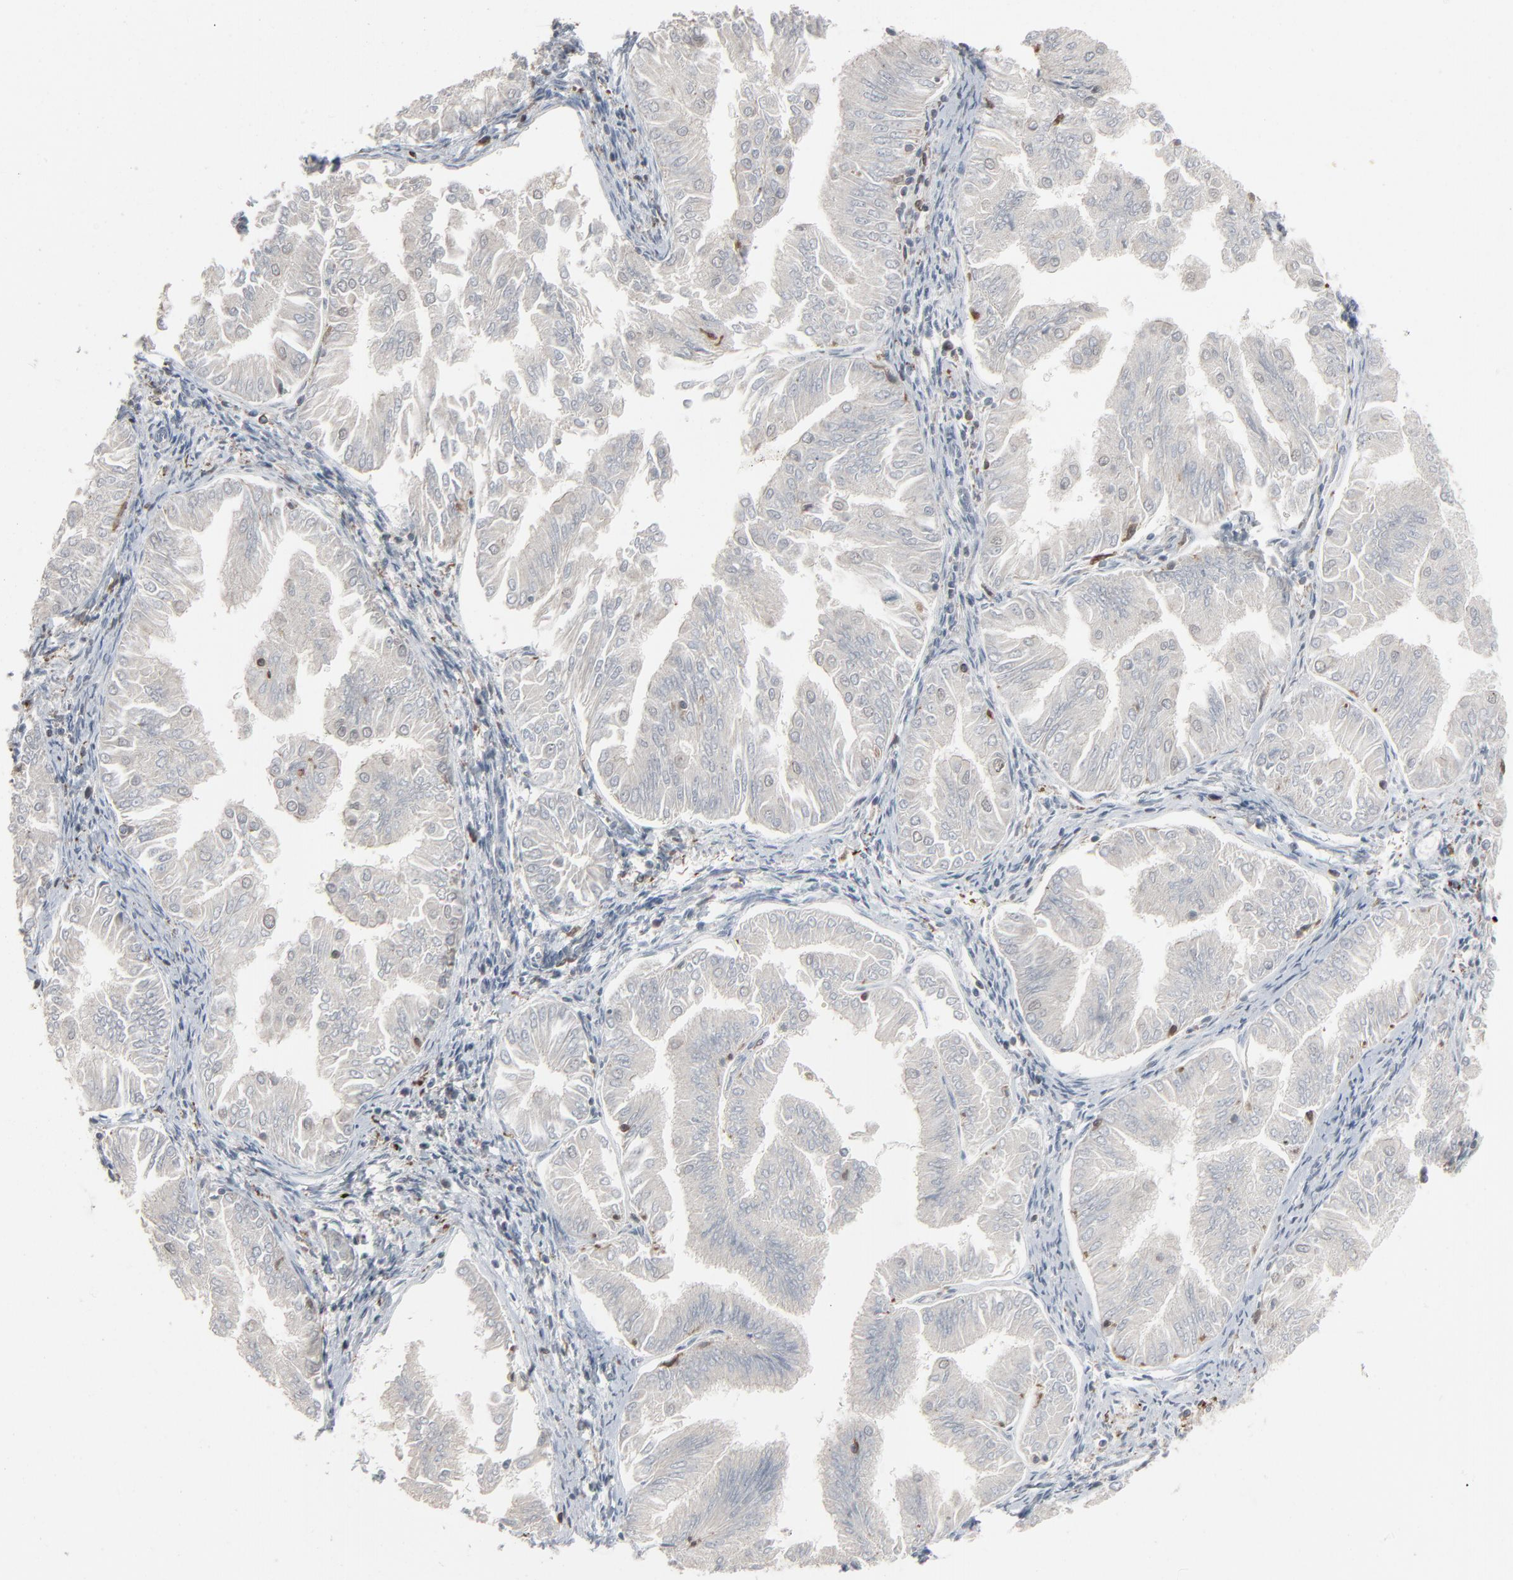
{"staining": {"intensity": "negative", "quantity": "none", "location": "none"}, "tissue": "endometrial cancer", "cell_type": "Tumor cells", "image_type": "cancer", "snomed": [{"axis": "morphology", "description": "Adenocarcinoma, NOS"}, {"axis": "topography", "description": "Endometrium"}], "caption": "Endometrial cancer (adenocarcinoma) was stained to show a protein in brown. There is no significant expression in tumor cells.", "gene": "DOCK8", "patient": {"sex": "female", "age": 53}}